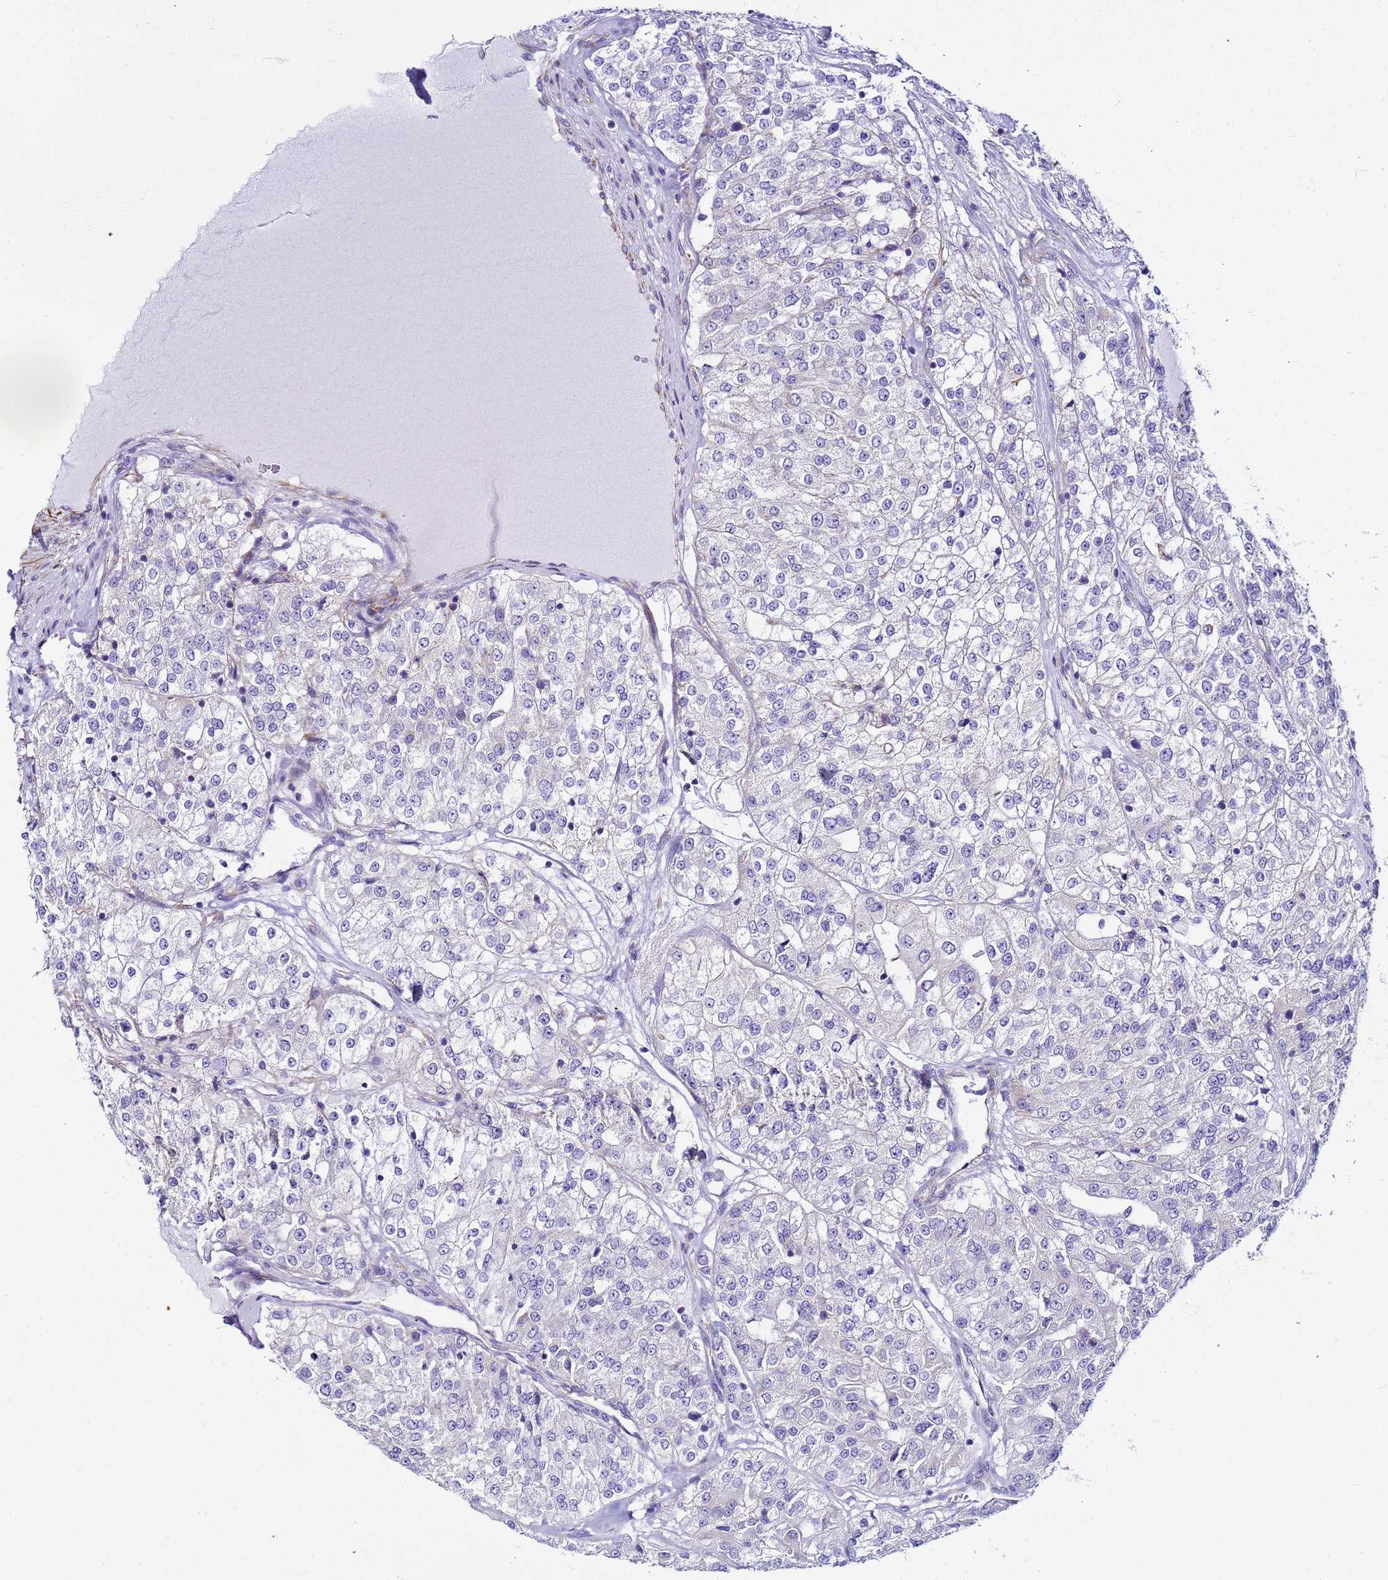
{"staining": {"intensity": "negative", "quantity": "none", "location": "none"}, "tissue": "renal cancer", "cell_type": "Tumor cells", "image_type": "cancer", "snomed": [{"axis": "morphology", "description": "Adenocarcinoma, NOS"}, {"axis": "topography", "description": "Kidney"}], "caption": "There is no significant expression in tumor cells of adenocarcinoma (renal).", "gene": "UBXN2B", "patient": {"sex": "female", "age": 63}}